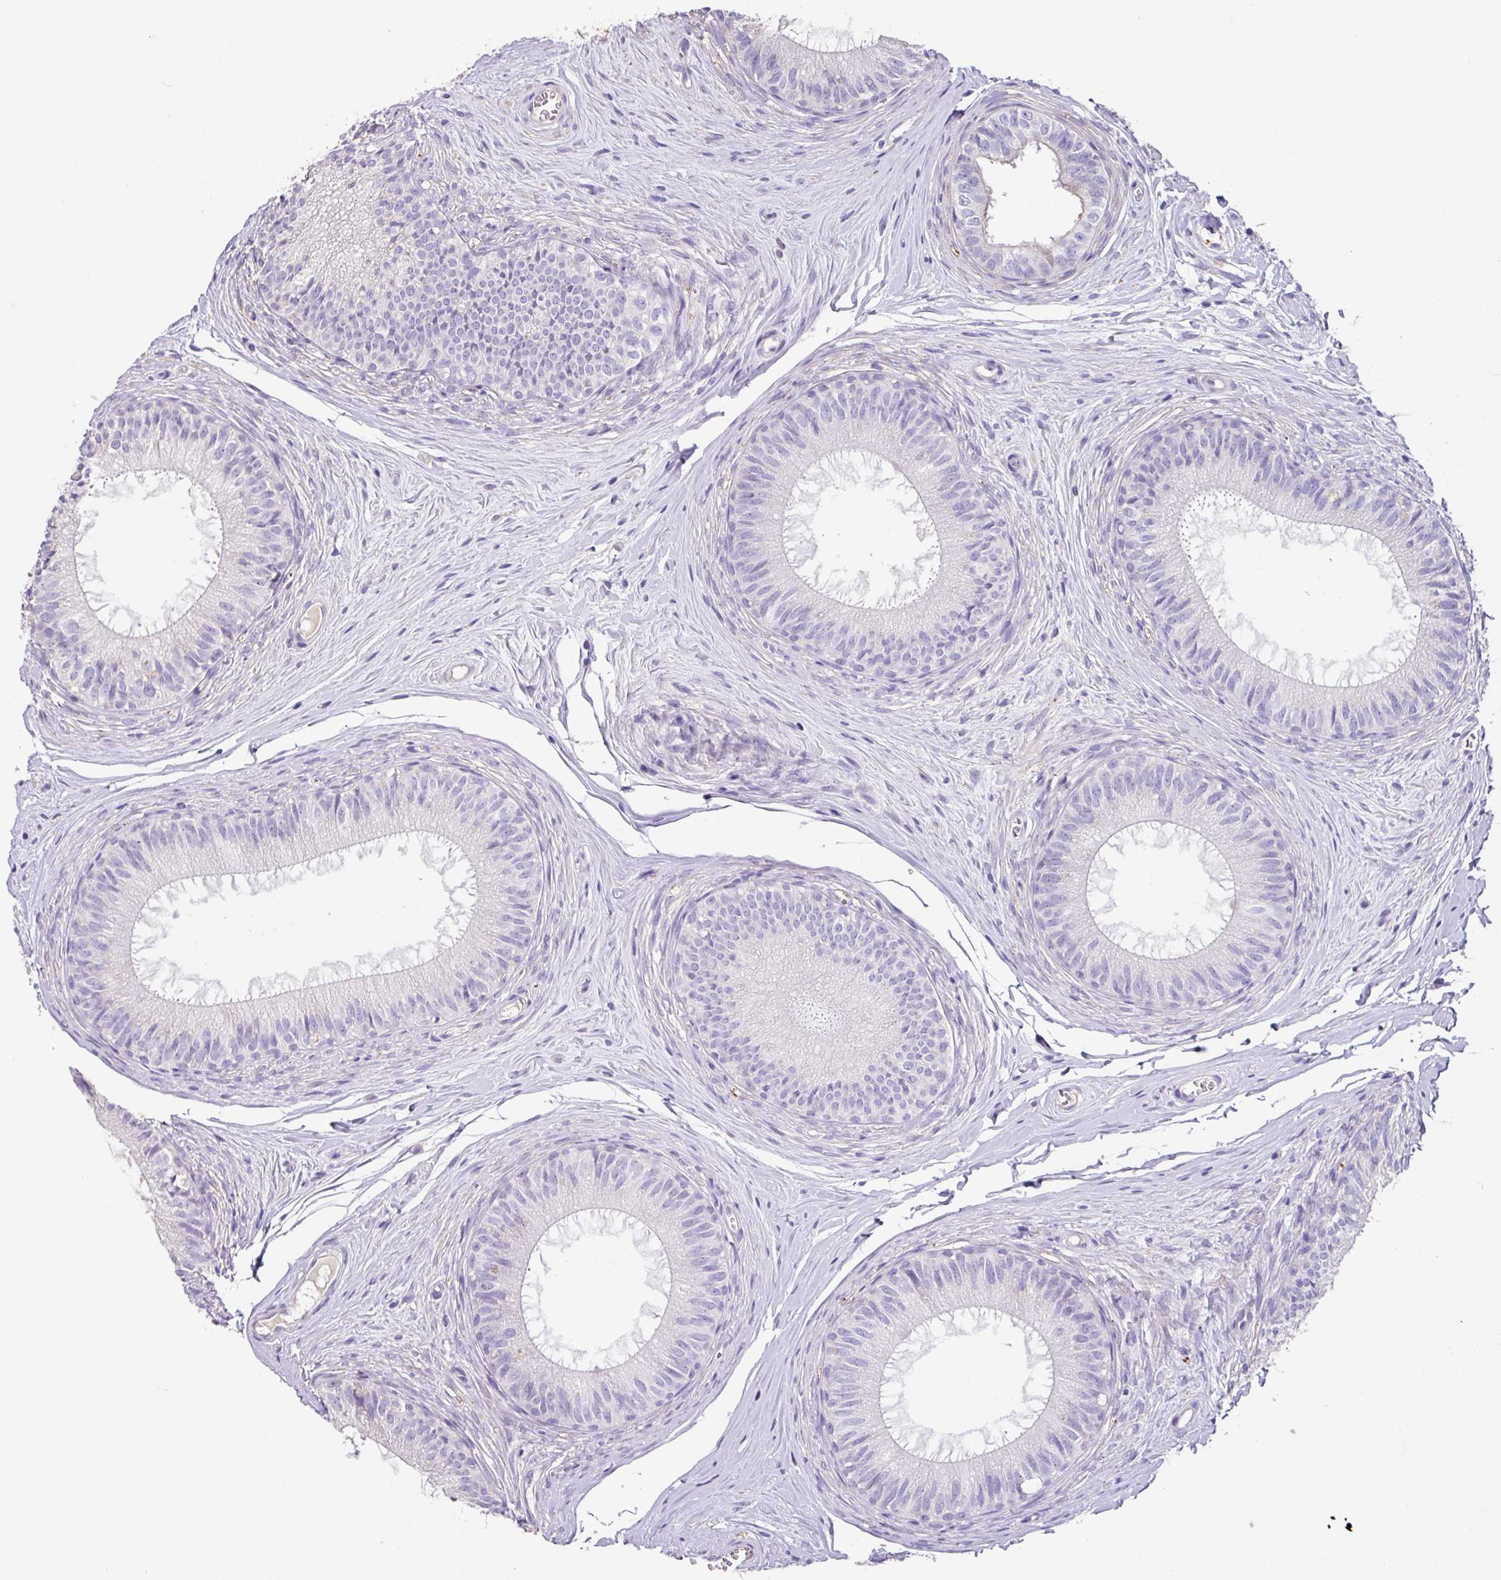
{"staining": {"intensity": "negative", "quantity": "none", "location": "none"}, "tissue": "epididymis", "cell_type": "Glandular cells", "image_type": "normal", "snomed": [{"axis": "morphology", "description": "Normal tissue, NOS"}, {"axis": "topography", "description": "Epididymis"}], "caption": "Photomicrograph shows no significant protein expression in glandular cells of benign epididymis.", "gene": "ZG16", "patient": {"sex": "male", "age": 25}}